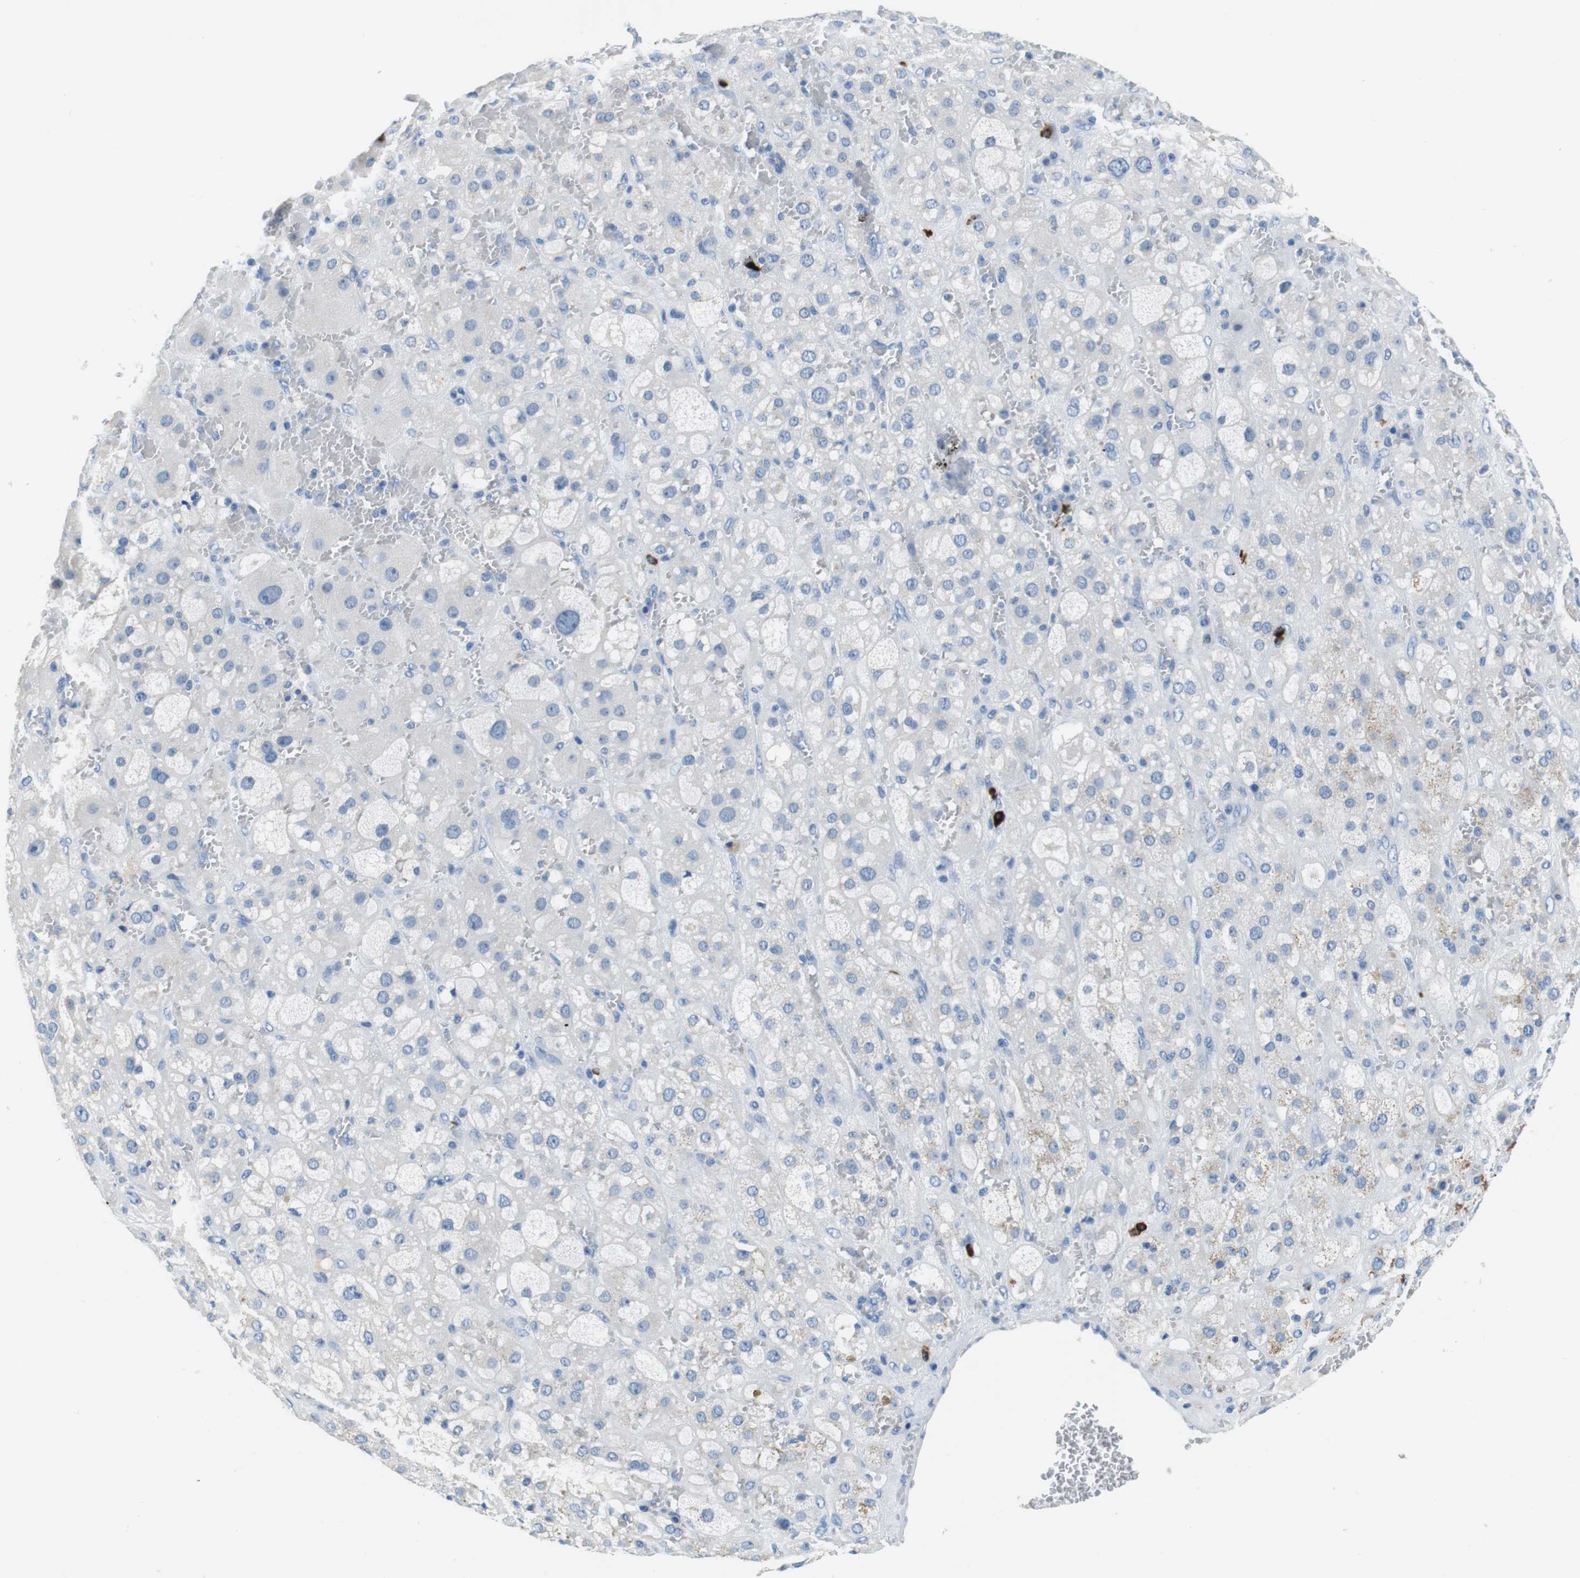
{"staining": {"intensity": "negative", "quantity": "none", "location": "none"}, "tissue": "adrenal gland", "cell_type": "Glandular cells", "image_type": "normal", "snomed": [{"axis": "morphology", "description": "Normal tissue, NOS"}, {"axis": "topography", "description": "Adrenal gland"}], "caption": "Immunohistochemical staining of normal human adrenal gland demonstrates no significant staining in glandular cells.", "gene": "SLC35A3", "patient": {"sex": "female", "age": 47}}